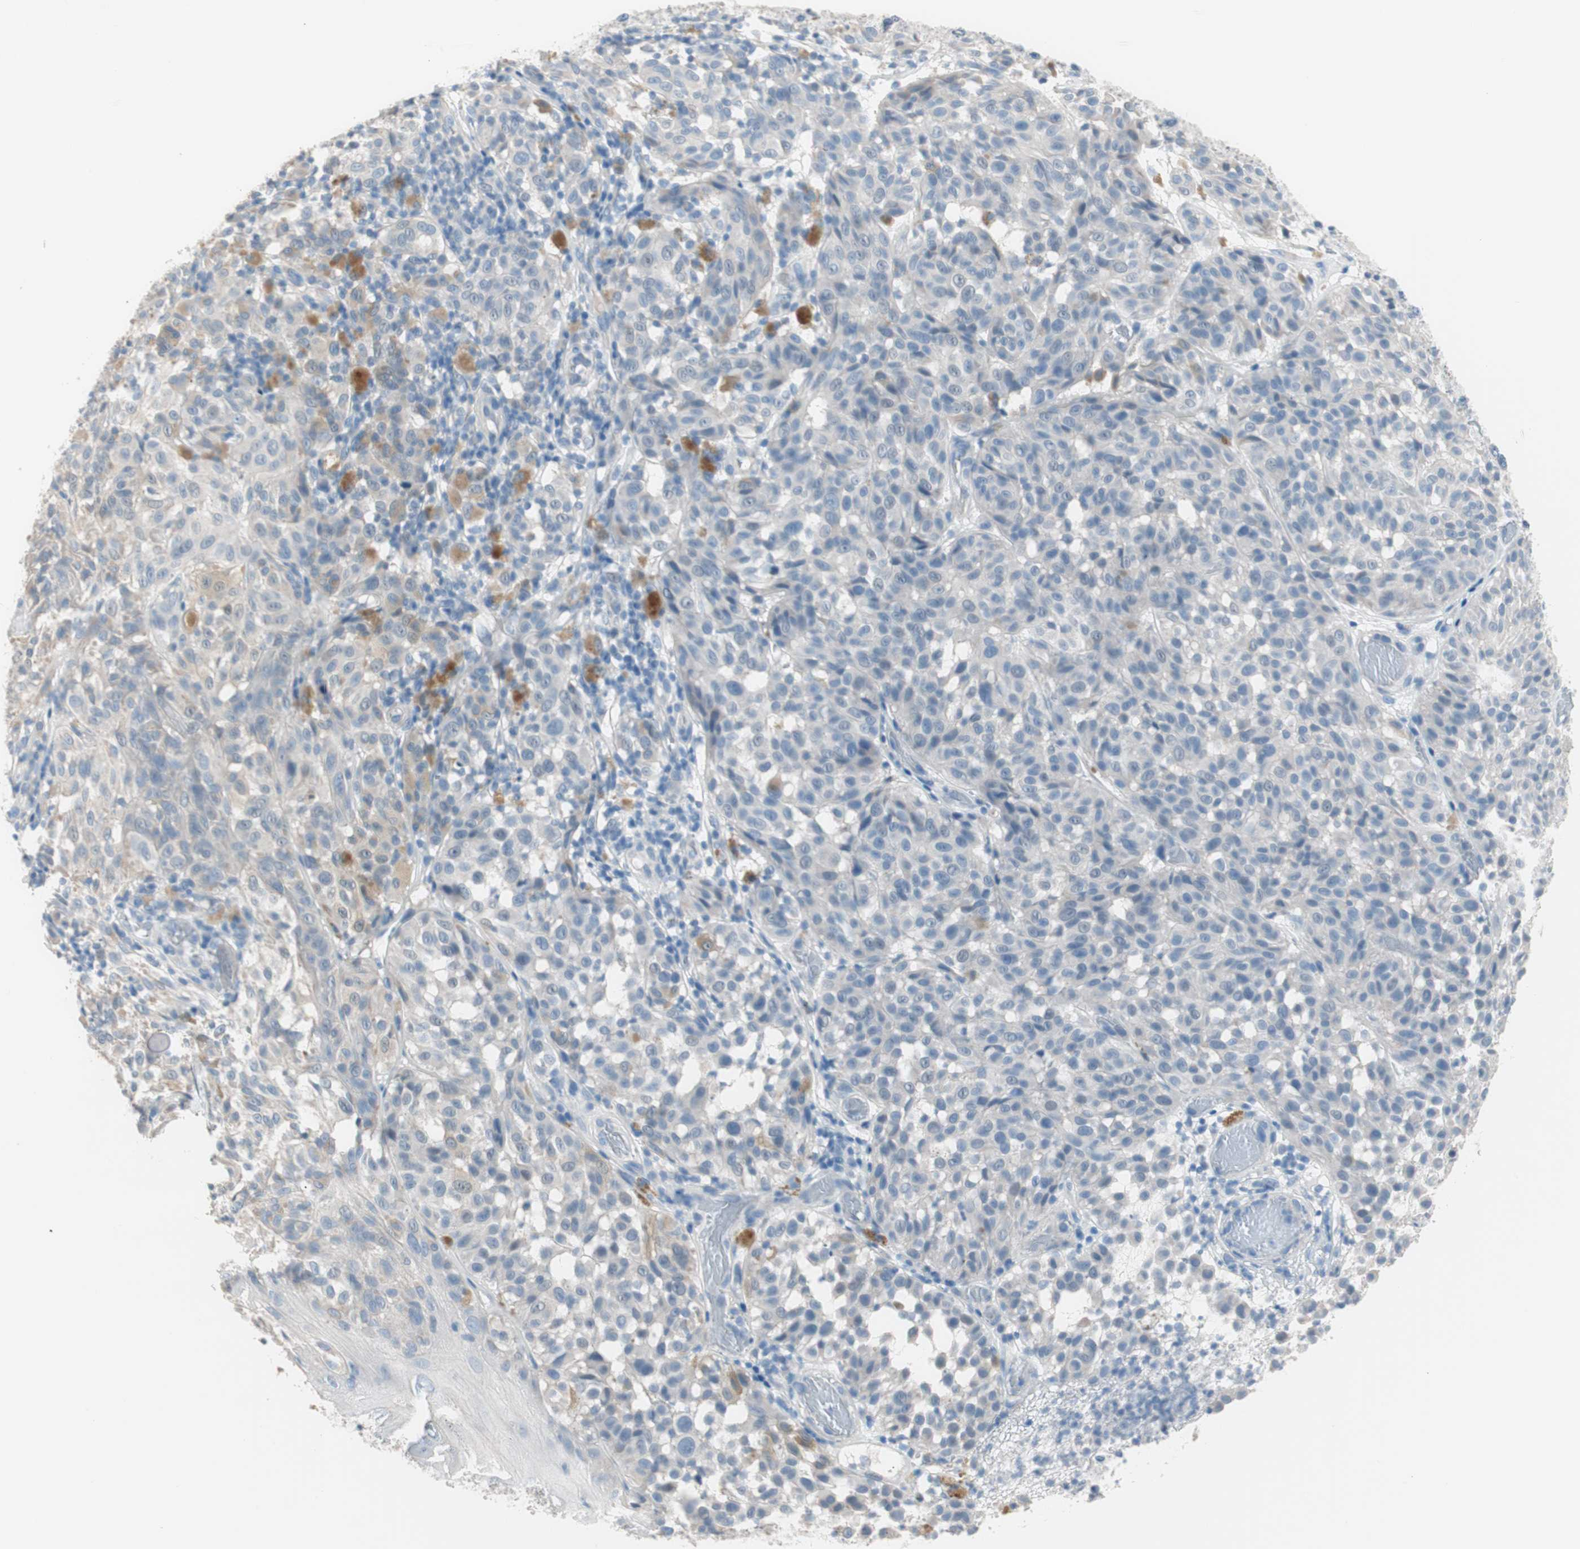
{"staining": {"intensity": "weak", "quantity": "25%-75%", "location": "cytoplasmic/membranous"}, "tissue": "melanoma", "cell_type": "Tumor cells", "image_type": "cancer", "snomed": [{"axis": "morphology", "description": "Malignant melanoma, NOS"}, {"axis": "topography", "description": "Skin"}], "caption": "Protein staining of melanoma tissue displays weak cytoplasmic/membranous expression in approximately 25%-75% of tumor cells.", "gene": "VIL1", "patient": {"sex": "female", "age": 46}}